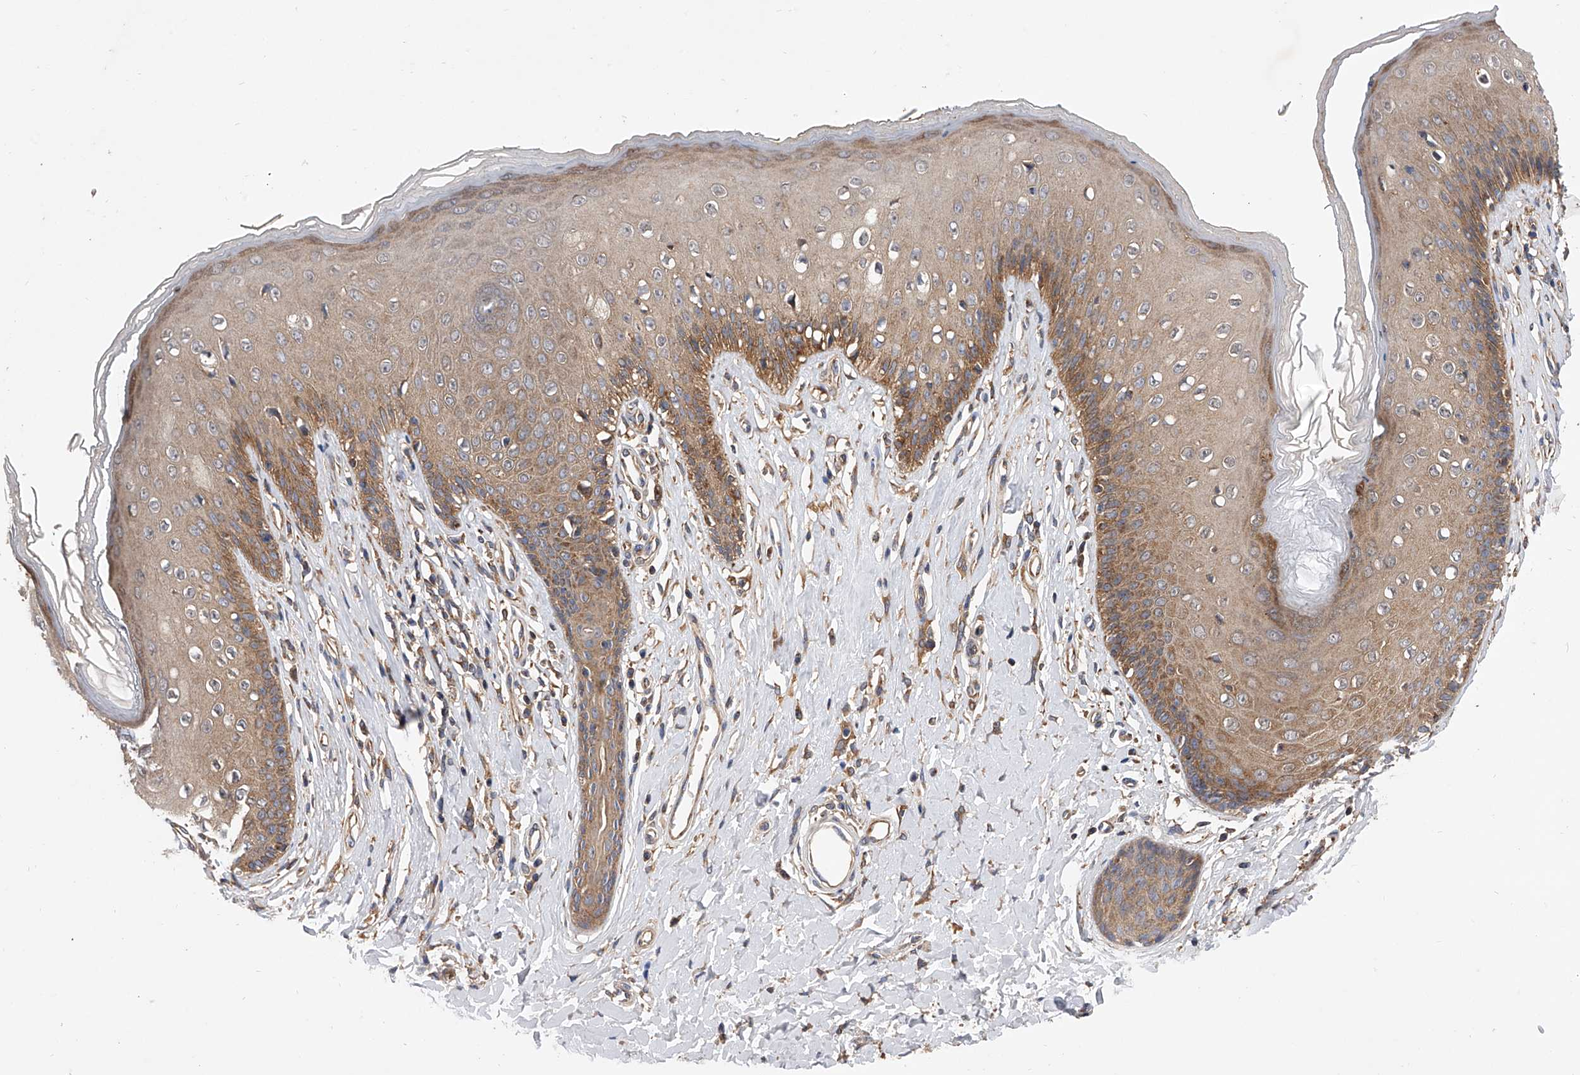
{"staining": {"intensity": "moderate", "quantity": ">75%", "location": "cytoplasmic/membranous"}, "tissue": "skin", "cell_type": "Epidermal cells", "image_type": "normal", "snomed": [{"axis": "morphology", "description": "Normal tissue, NOS"}, {"axis": "morphology", "description": "Squamous cell carcinoma, NOS"}, {"axis": "topography", "description": "Vulva"}], "caption": "Immunohistochemistry (IHC) staining of benign skin, which demonstrates medium levels of moderate cytoplasmic/membranous staining in about >75% of epidermal cells indicating moderate cytoplasmic/membranous protein positivity. The staining was performed using DAB (brown) for protein detection and nuclei were counterstained in hematoxylin (blue).", "gene": "CFAP410", "patient": {"sex": "female", "age": 85}}